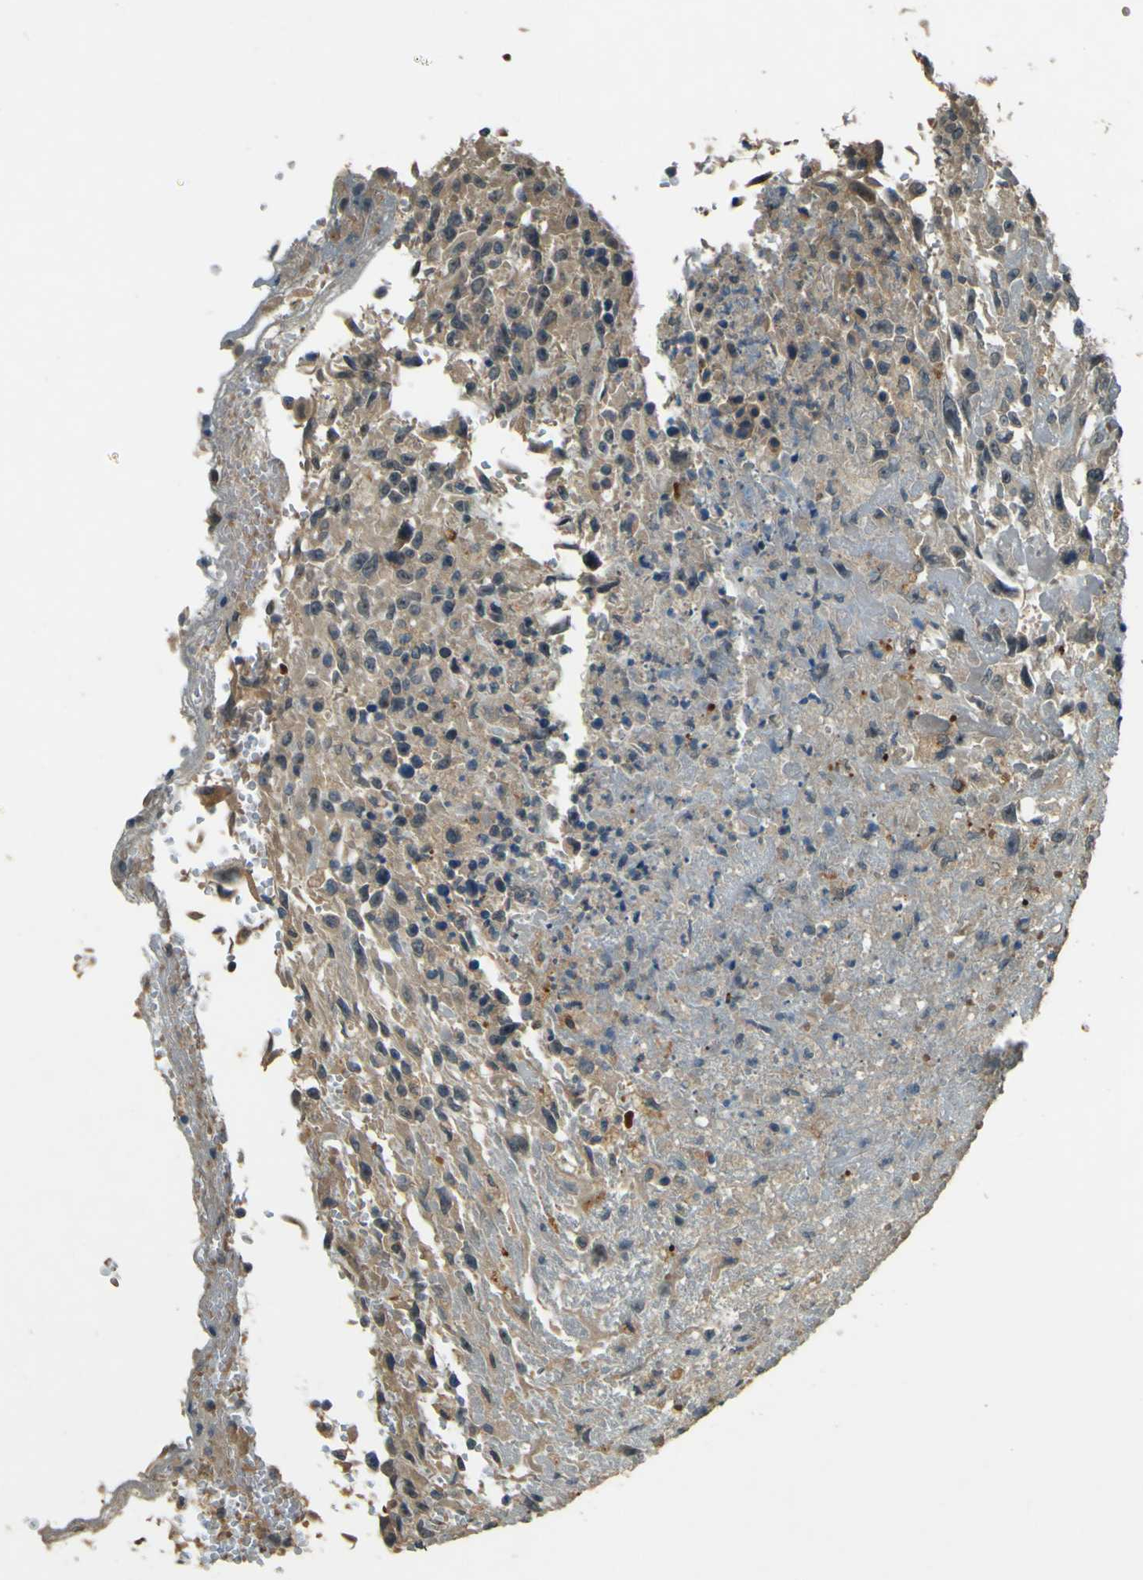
{"staining": {"intensity": "weak", "quantity": ">75%", "location": "cytoplasmic/membranous"}, "tissue": "urothelial cancer", "cell_type": "Tumor cells", "image_type": "cancer", "snomed": [{"axis": "morphology", "description": "Urothelial carcinoma, High grade"}, {"axis": "topography", "description": "Urinary bladder"}], "caption": "An immunohistochemistry (IHC) photomicrograph of tumor tissue is shown. Protein staining in brown labels weak cytoplasmic/membranous positivity in high-grade urothelial carcinoma within tumor cells.", "gene": "MPDZ", "patient": {"sex": "male", "age": 66}}